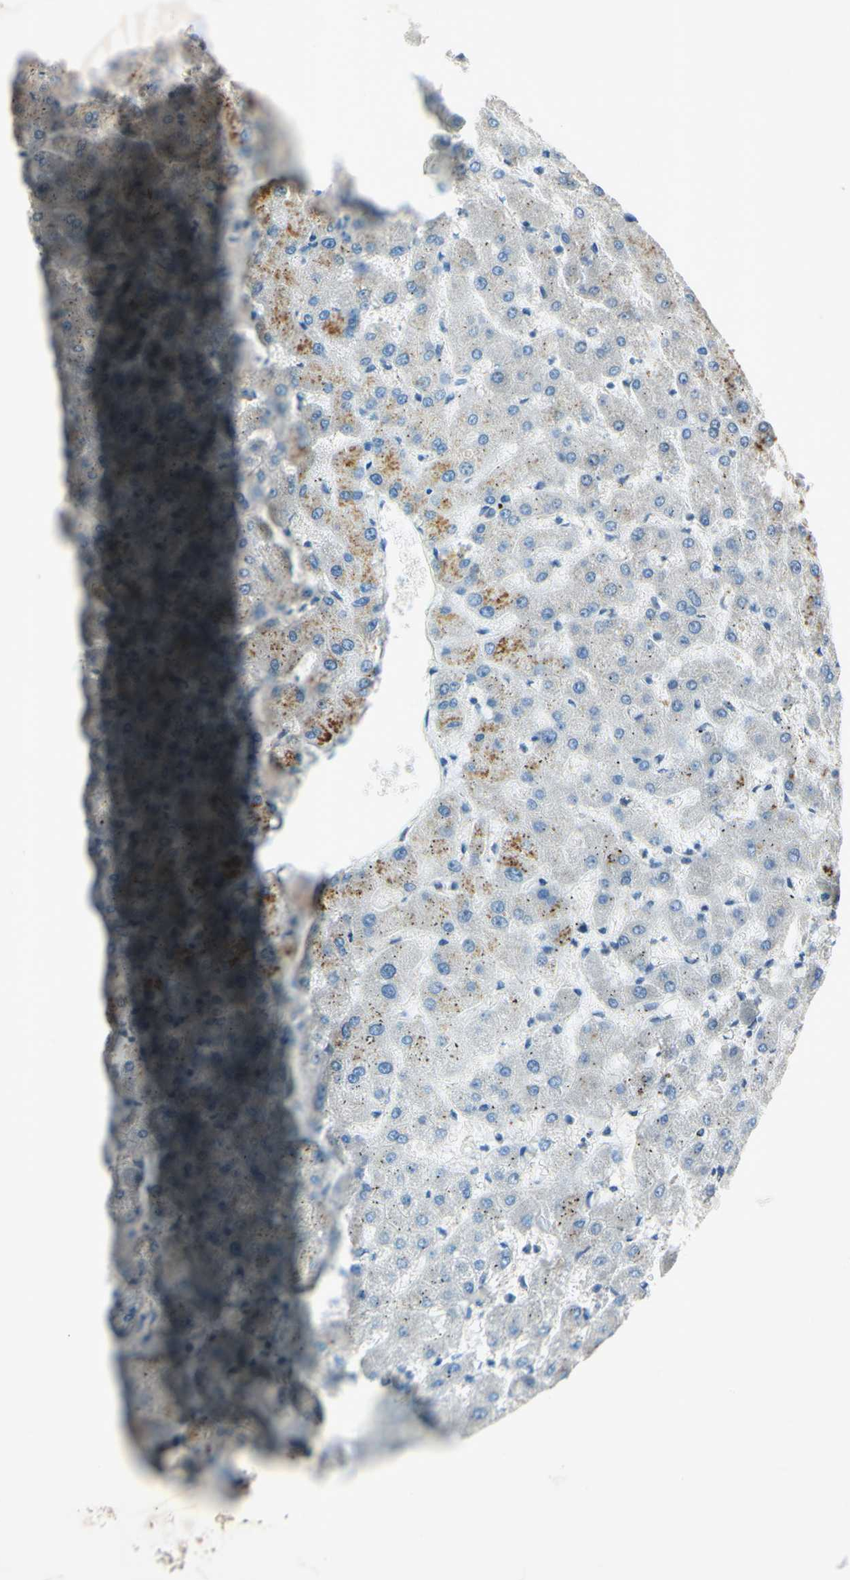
{"staining": {"intensity": "strong", "quantity": "<25%", "location": "cytoplasmic/membranous"}, "tissue": "liver", "cell_type": "Hepatocytes", "image_type": "normal", "snomed": [{"axis": "morphology", "description": "Normal tissue, NOS"}, {"axis": "topography", "description": "Liver"}], "caption": "Immunohistochemical staining of unremarkable human liver displays strong cytoplasmic/membranous protein staining in about <25% of hepatocytes.", "gene": "AATK", "patient": {"sex": "female", "age": 63}}